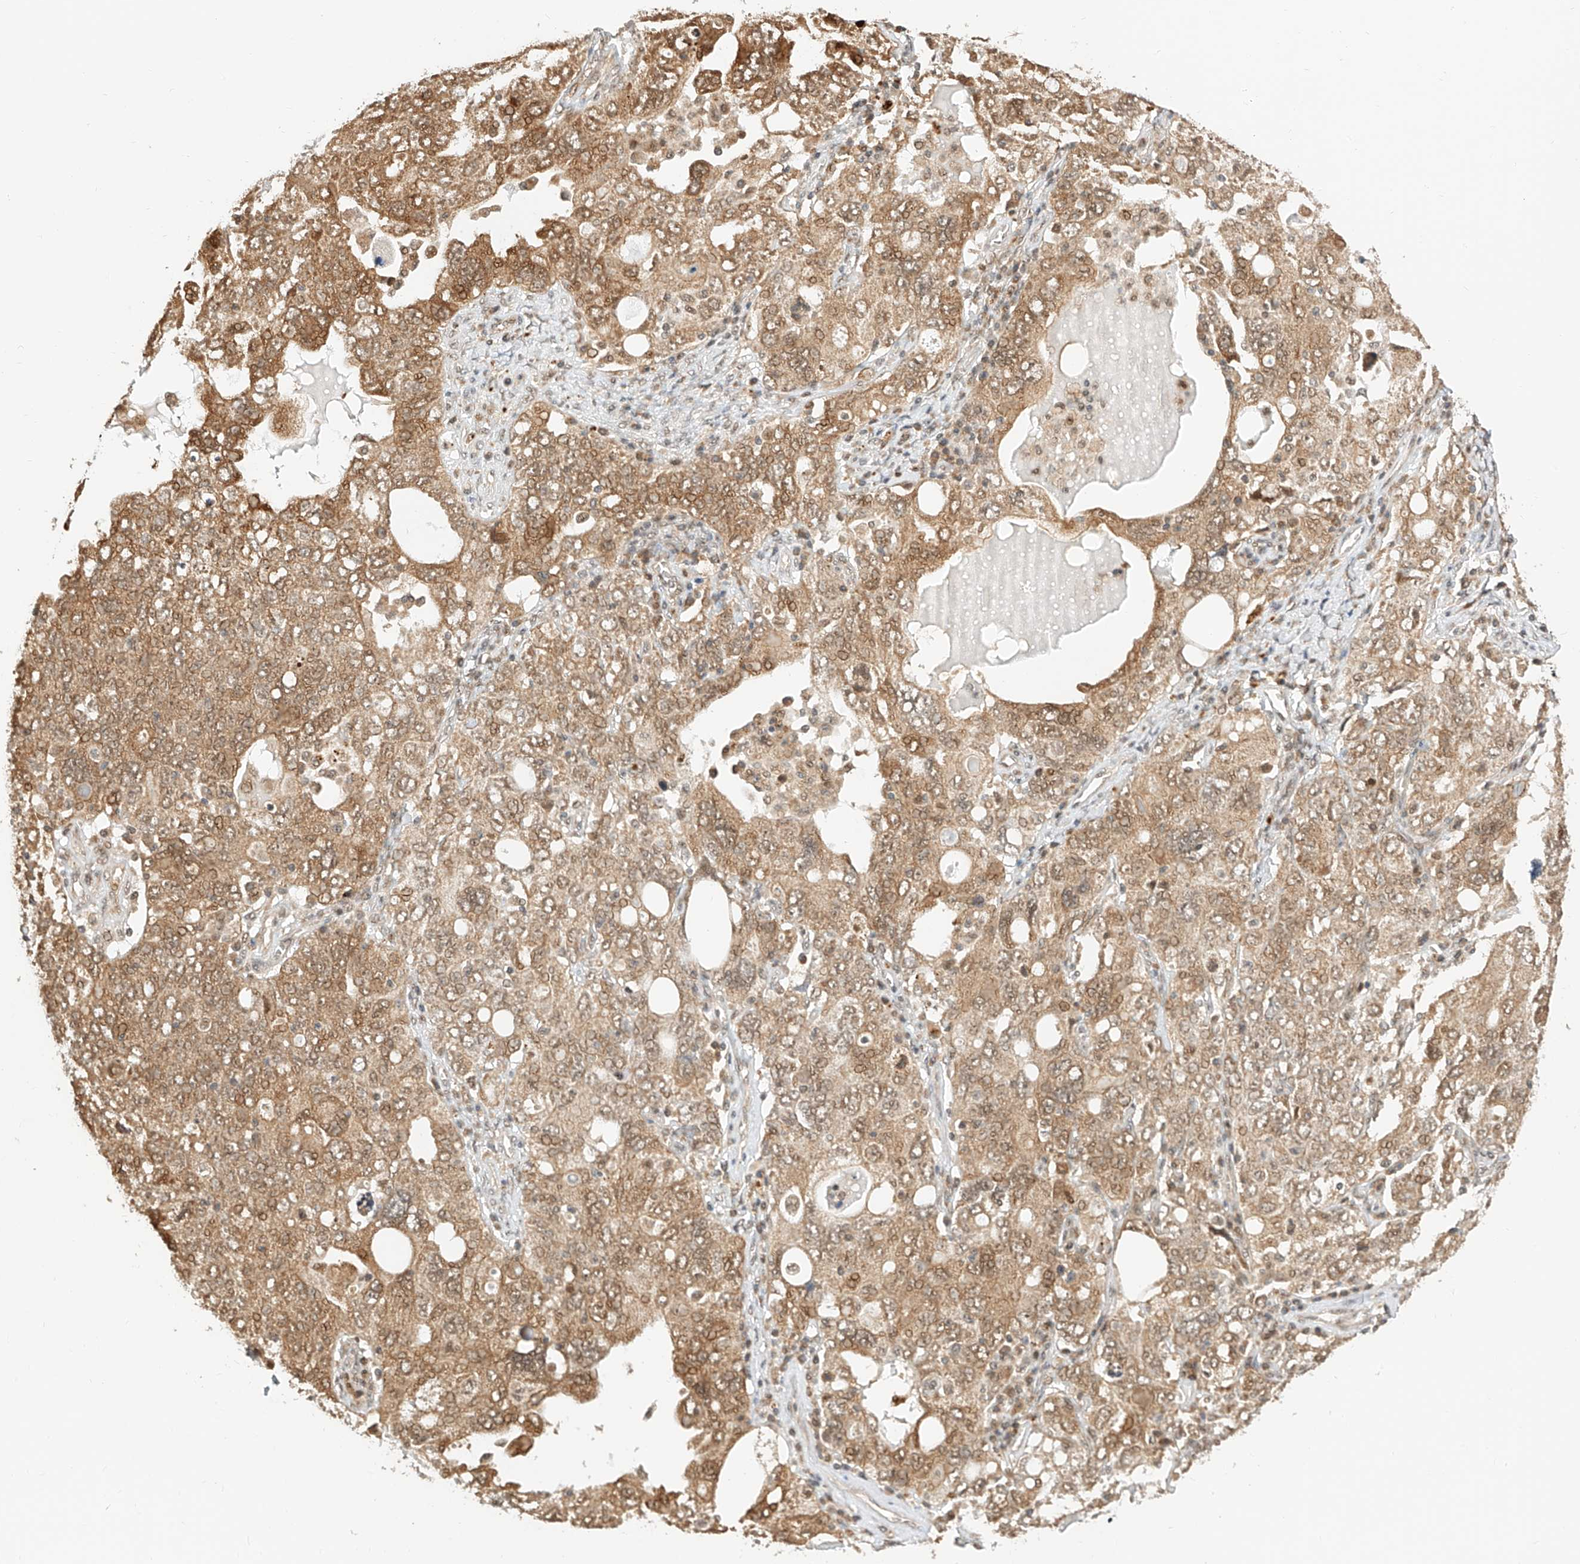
{"staining": {"intensity": "moderate", "quantity": ">75%", "location": "cytoplasmic/membranous,nuclear"}, "tissue": "ovarian cancer", "cell_type": "Tumor cells", "image_type": "cancer", "snomed": [{"axis": "morphology", "description": "Carcinoma, endometroid"}, {"axis": "topography", "description": "Ovary"}], "caption": "DAB (3,3'-diaminobenzidine) immunohistochemical staining of ovarian endometroid carcinoma shows moderate cytoplasmic/membranous and nuclear protein staining in approximately >75% of tumor cells.", "gene": "EIF4H", "patient": {"sex": "female", "age": 62}}